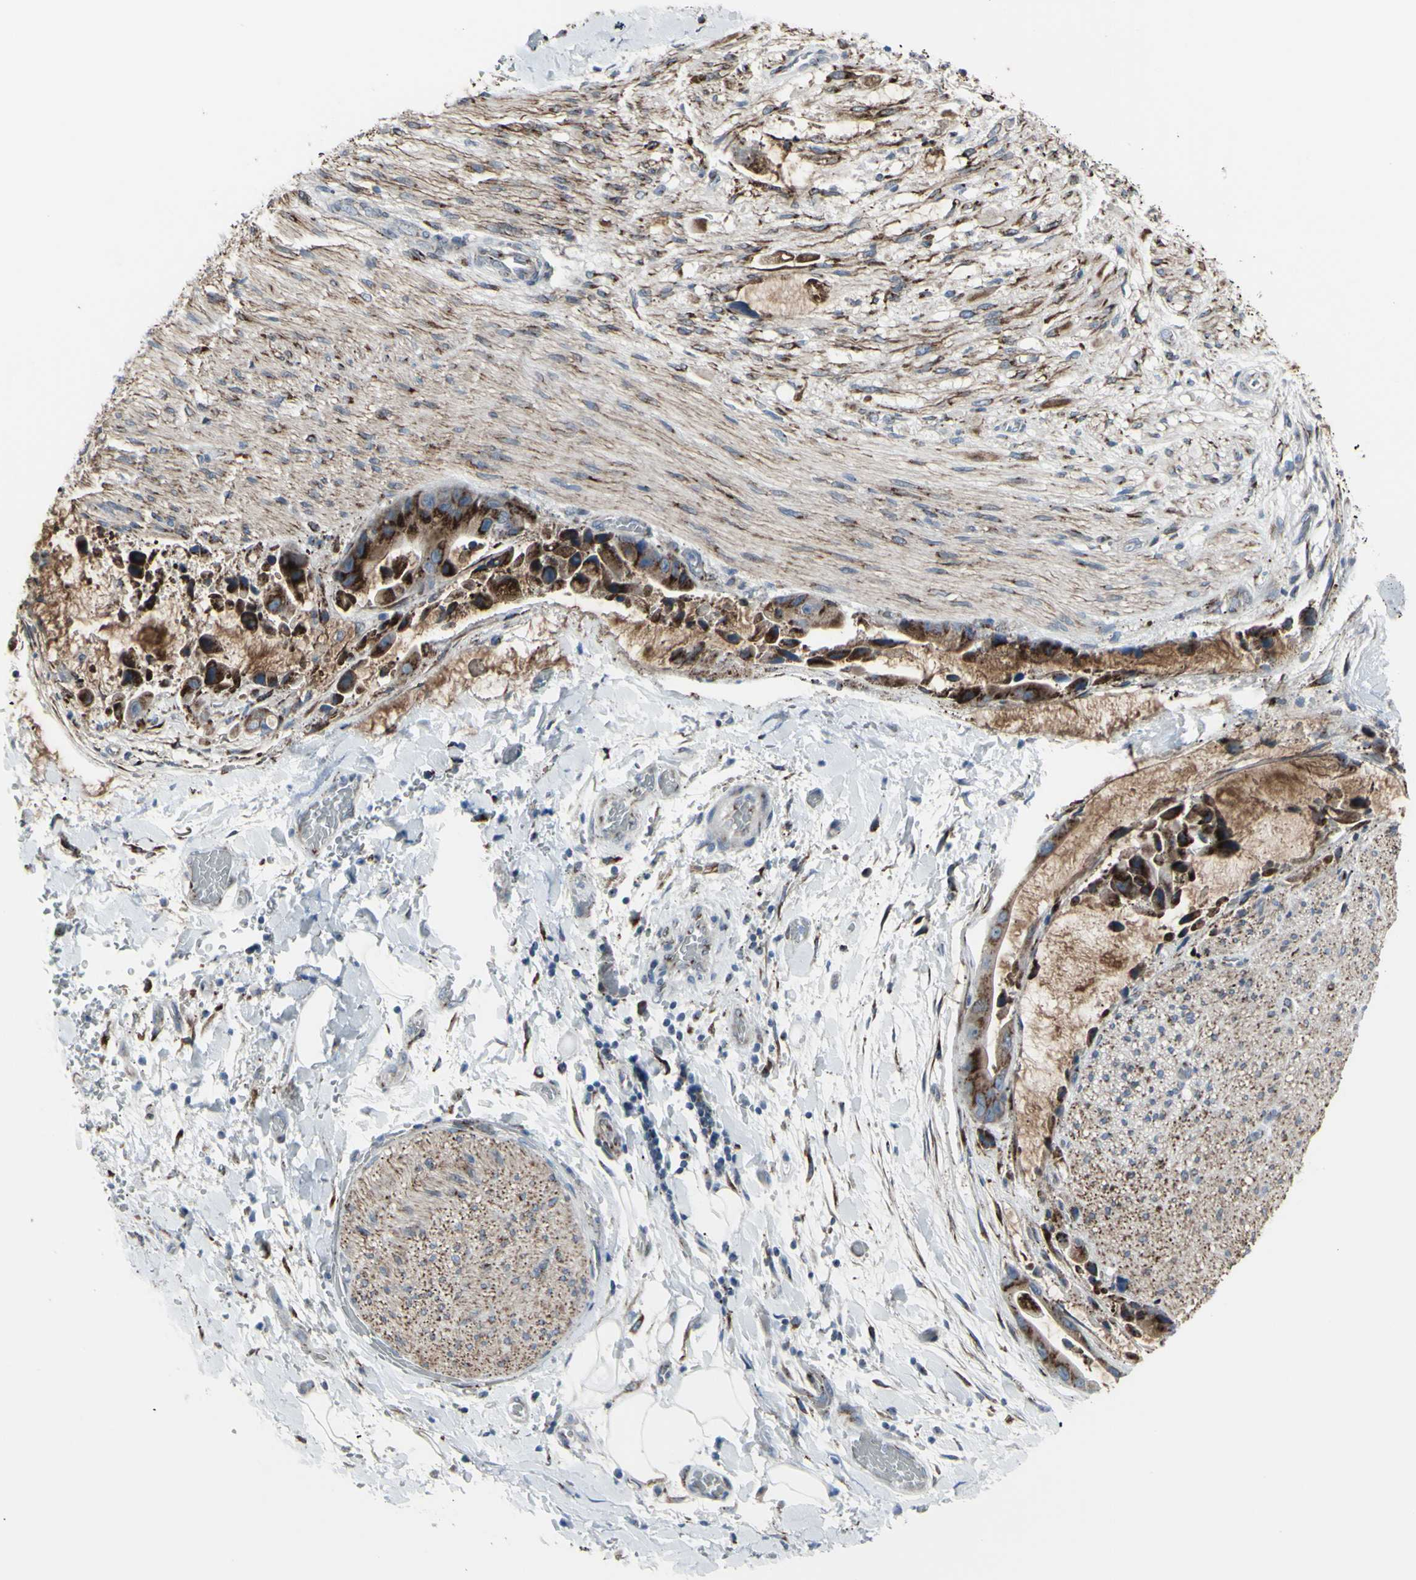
{"staining": {"intensity": "moderate", "quantity": ">75%", "location": "cytoplasmic/membranous"}, "tissue": "adipose tissue", "cell_type": "Adipocytes", "image_type": "normal", "snomed": [{"axis": "morphology", "description": "Normal tissue, NOS"}, {"axis": "morphology", "description": "Cholangiocarcinoma"}, {"axis": "topography", "description": "Liver"}, {"axis": "topography", "description": "Peripheral nerve tissue"}], "caption": "Adipocytes reveal moderate cytoplasmic/membranous expression in approximately >75% of cells in unremarkable adipose tissue.", "gene": "GLG1", "patient": {"sex": "male", "age": 50}}